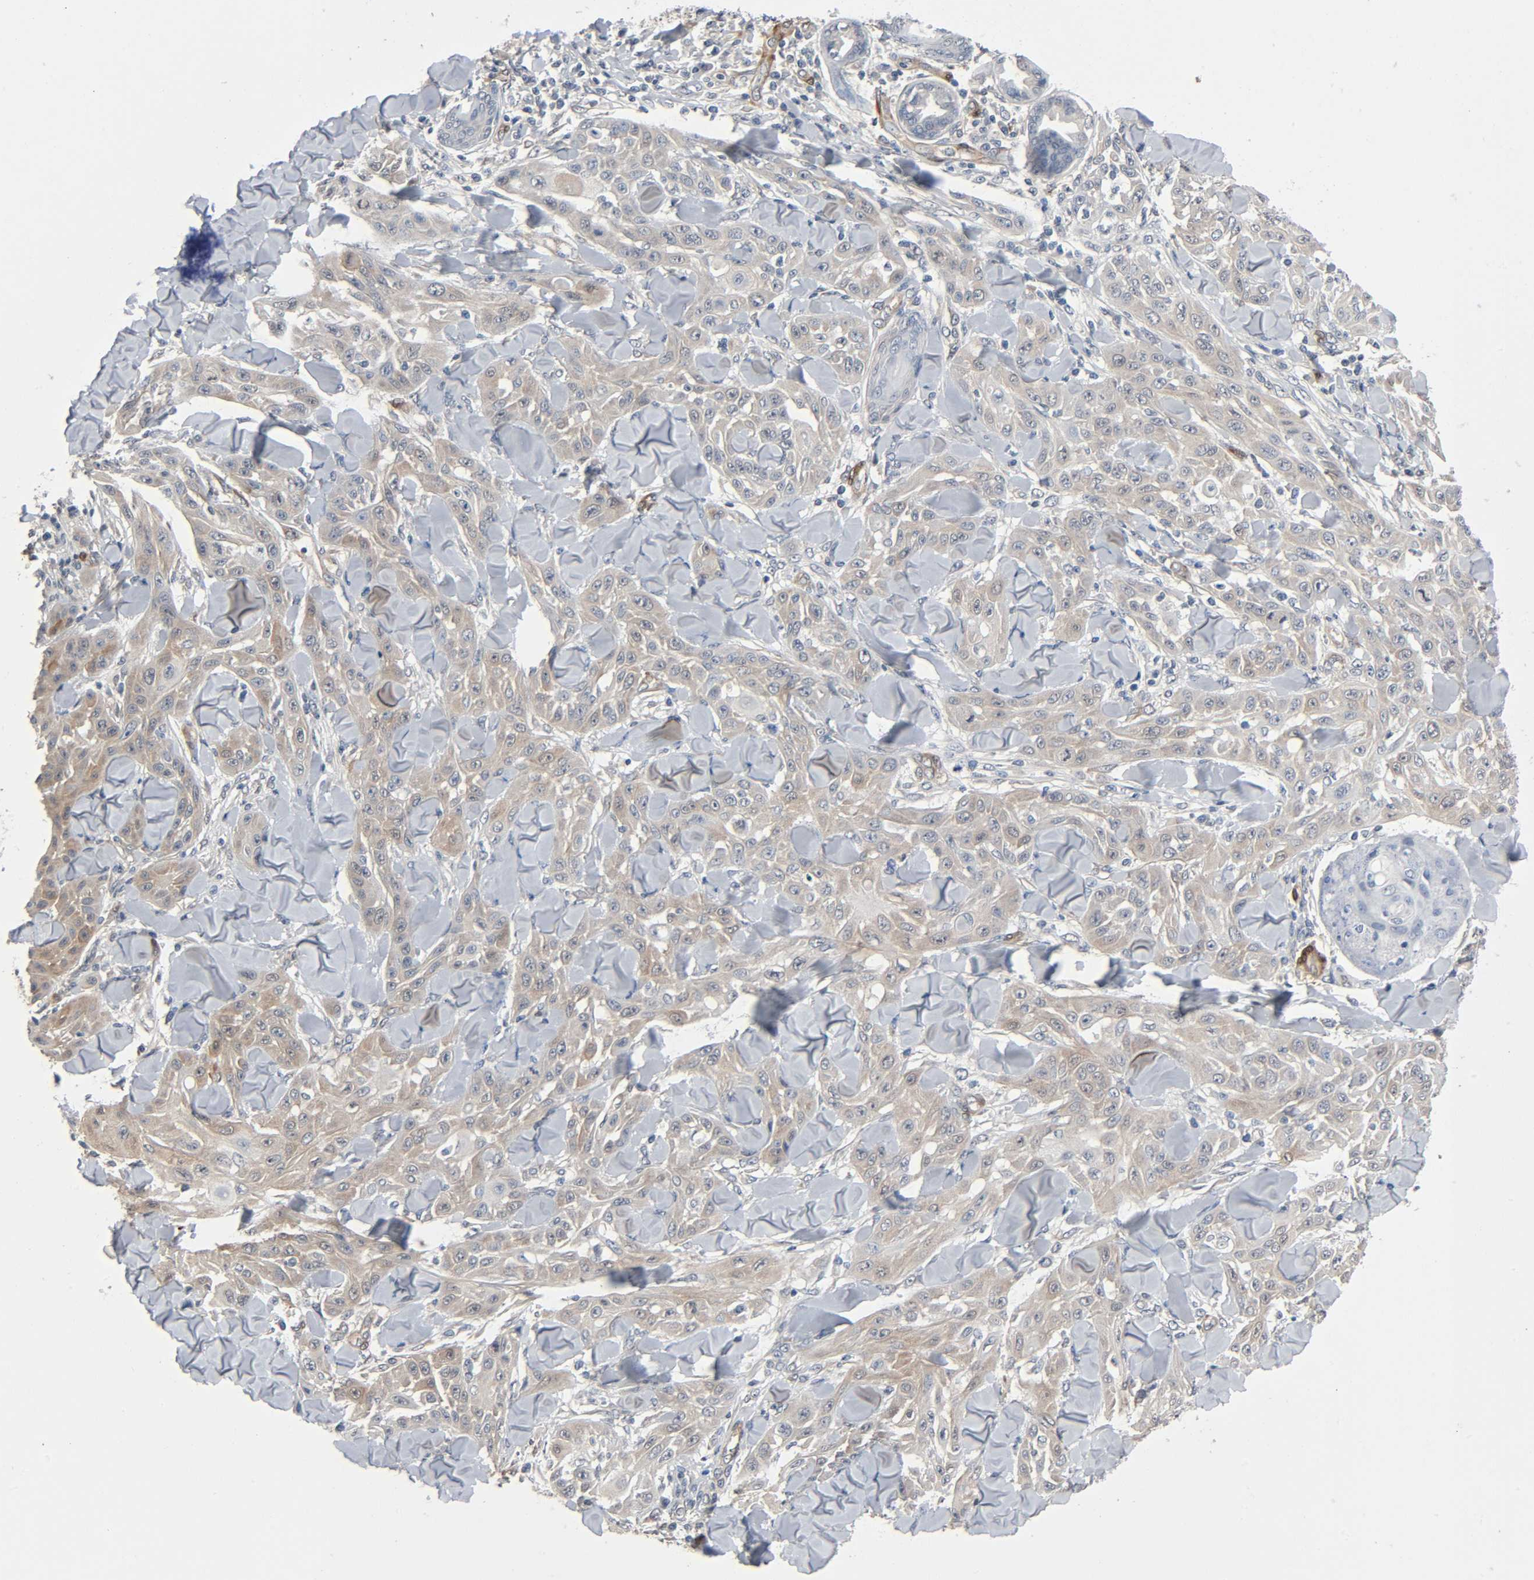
{"staining": {"intensity": "weak", "quantity": ">75%", "location": "cytoplasmic/membranous"}, "tissue": "skin cancer", "cell_type": "Tumor cells", "image_type": "cancer", "snomed": [{"axis": "morphology", "description": "Squamous cell carcinoma, NOS"}, {"axis": "topography", "description": "Skin"}], "caption": "High-magnification brightfield microscopy of squamous cell carcinoma (skin) stained with DAB (brown) and counterstained with hematoxylin (blue). tumor cells exhibit weak cytoplasmic/membranous staining is identified in approximately>75% of cells.", "gene": "PTK2", "patient": {"sex": "male", "age": 24}}